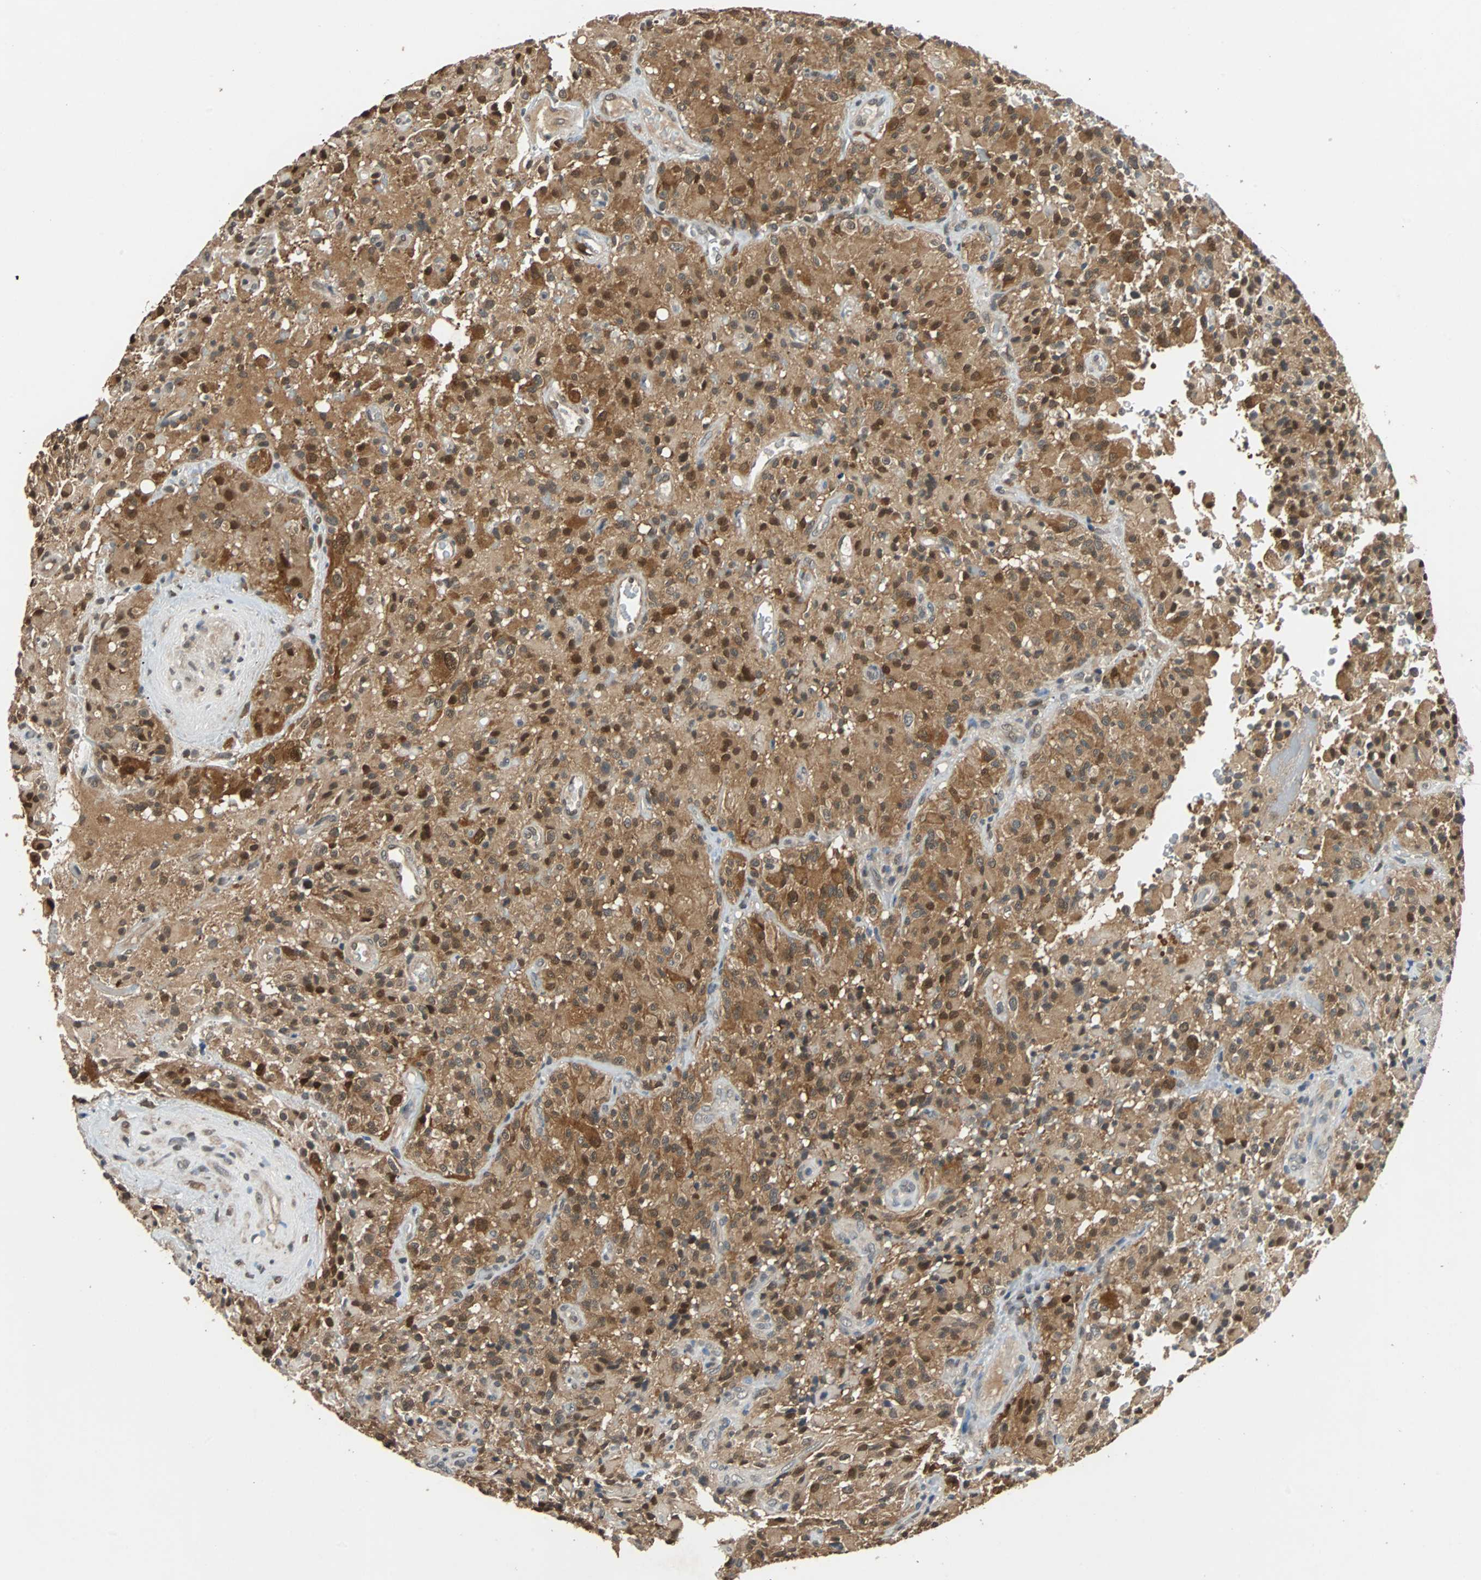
{"staining": {"intensity": "strong", "quantity": ">75%", "location": "cytoplasmic/membranous,nuclear"}, "tissue": "glioma", "cell_type": "Tumor cells", "image_type": "cancer", "snomed": [{"axis": "morphology", "description": "Glioma, malignant, High grade"}, {"axis": "topography", "description": "Brain"}], "caption": "The photomicrograph shows staining of glioma, revealing strong cytoplasmic/membranous and nuclear protein staining (brown color) within tumor cells.", "gene": "PRDX6", "patient": {"sex": "male", "age": 71}}